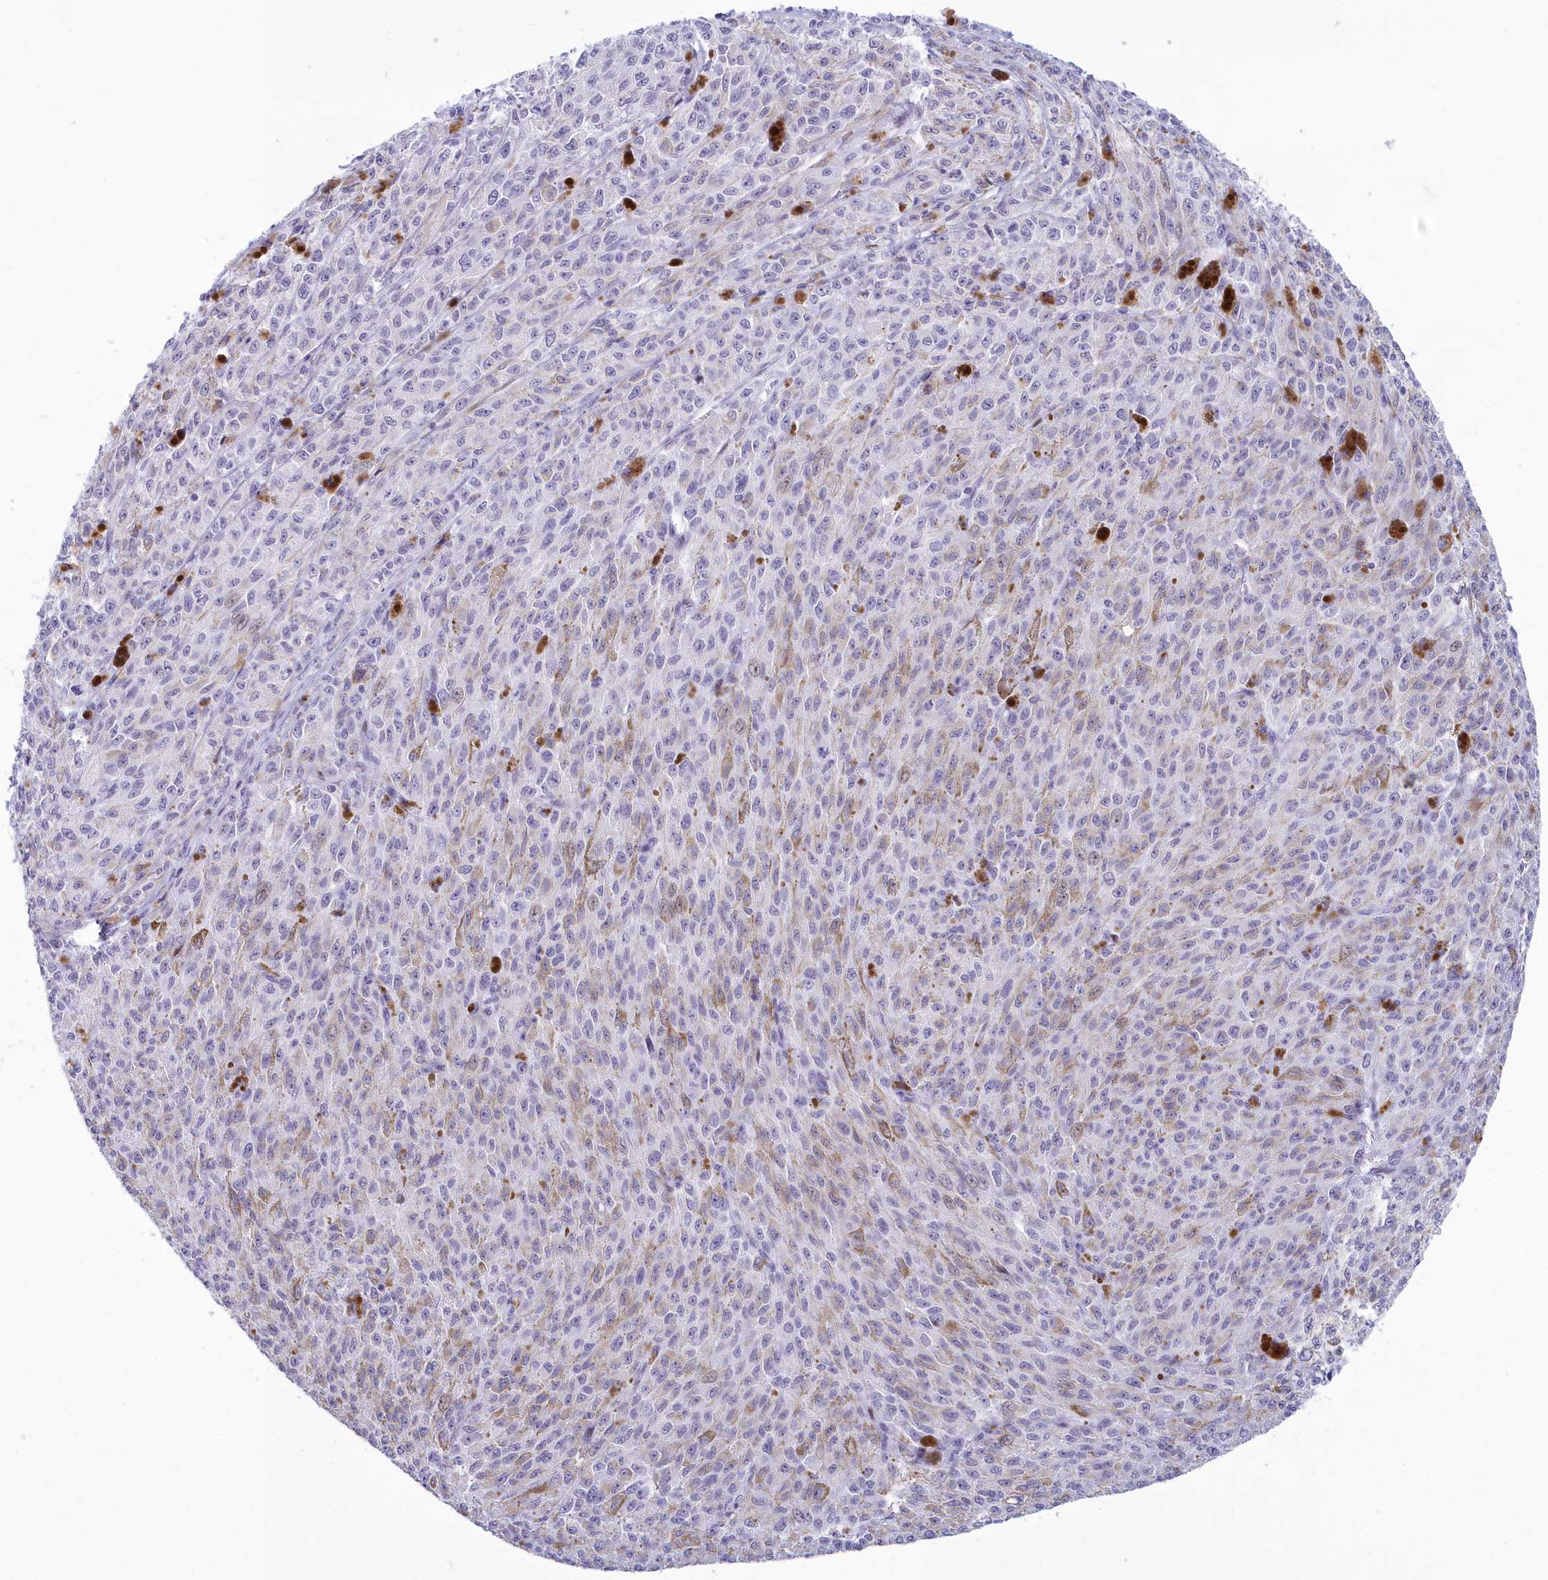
{"staining": {"intensity": "moderate", "quantity": "<25%", "location": "cytoplasmic/membranous"}, "tissue": "melanoma", "cell_type": "Tumor cells", "image_type": "cancer", "snomed": [{"axis": "morphology", "description": "Malignant melanoma, NOS"}, {"axis": "topography", "description": "Skin"}], "caption": "The photomicrograph shows staining of malignant melanoma, revealing moderate cytoplasmic/membranous protein positivity (brown color) within tumor cells.", "gene": "SNX20", "patient": {"sex": "female", "age": 52}}